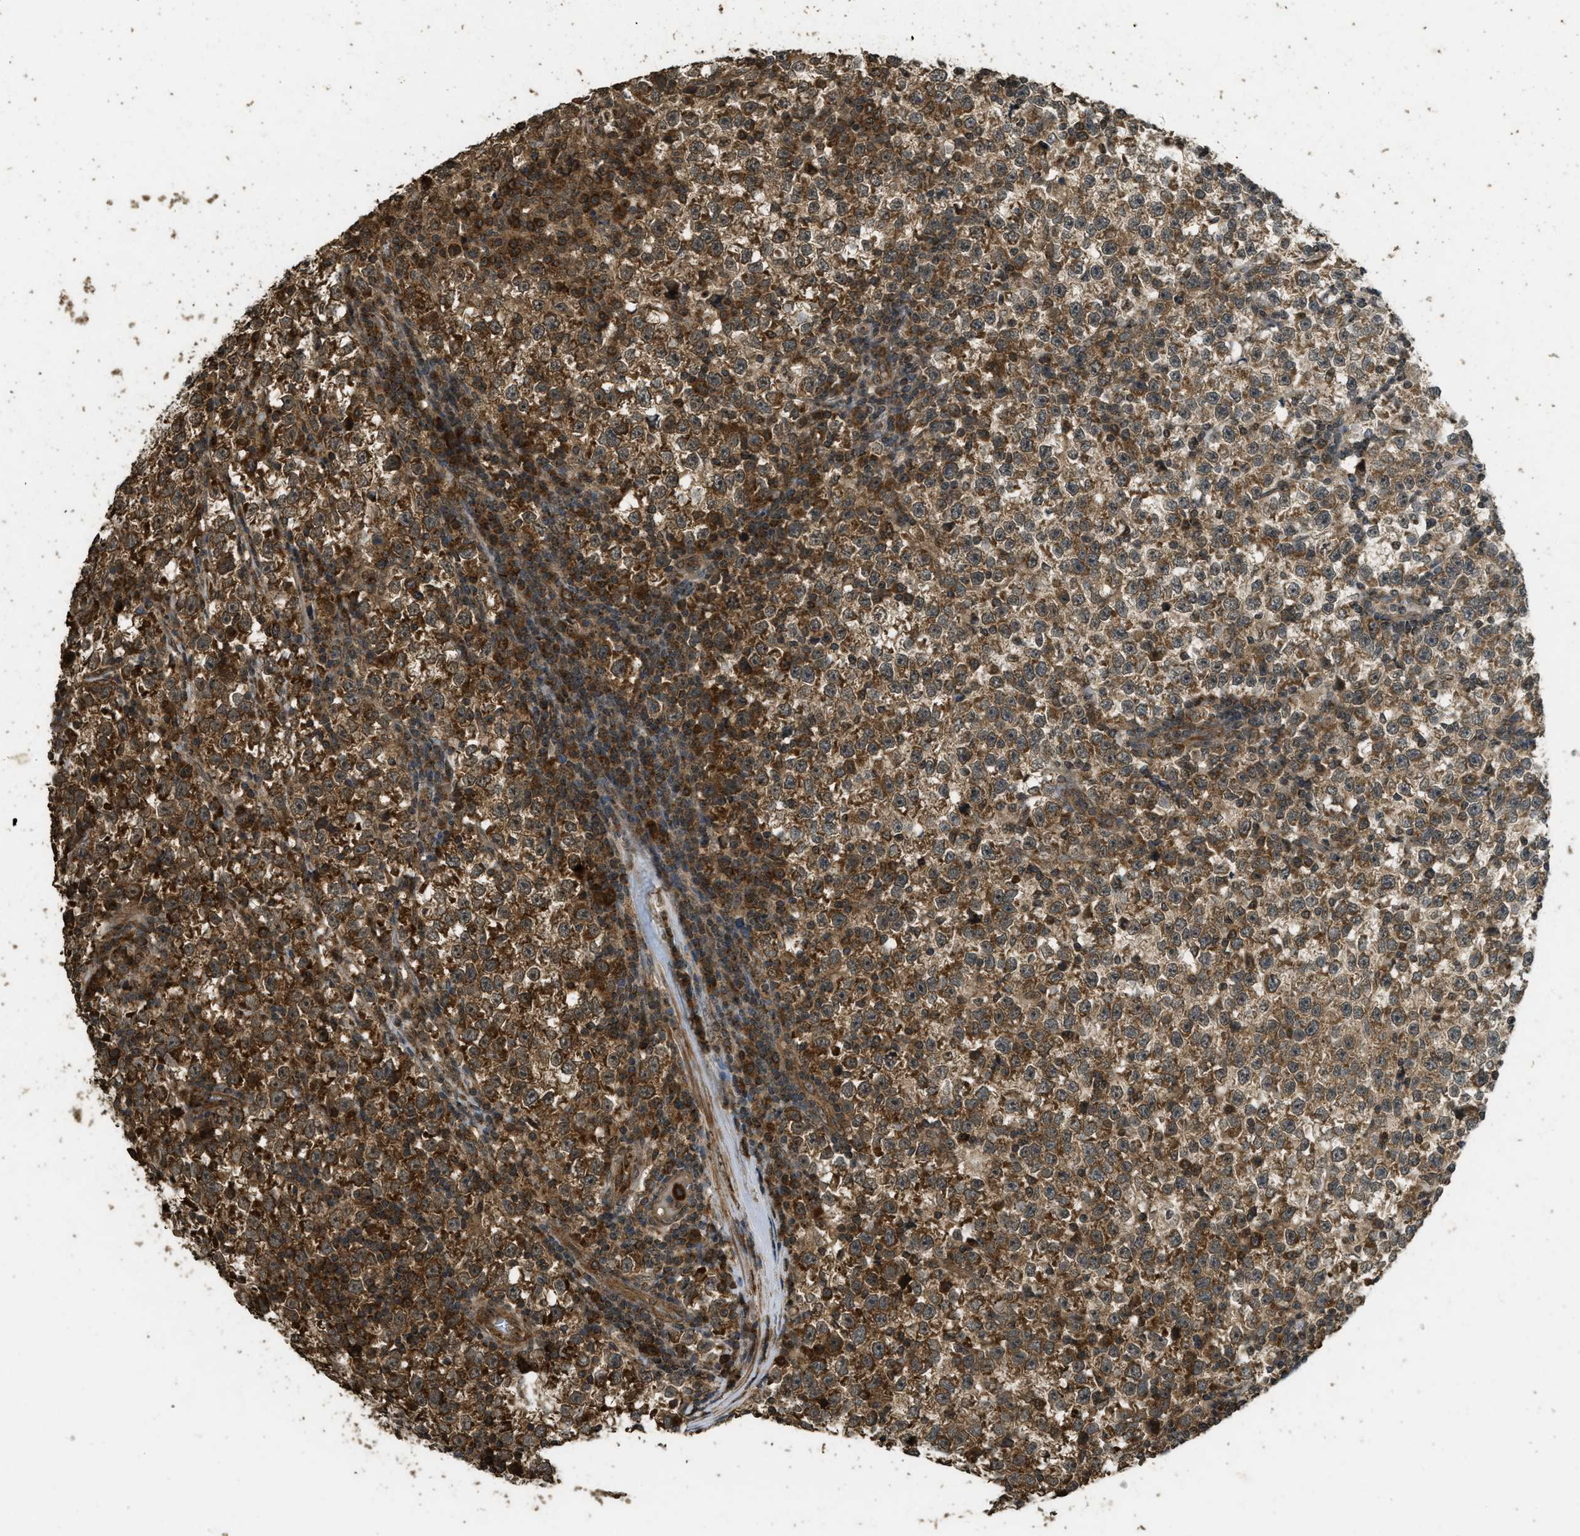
{"staining": {"intensity": "strong", "quantity": ">75%", "location": "cytoplasmic/membranous"}, "tissue": "testis cancer", "cell_type": "Tumor cells", "image_type": "cancer", "snomed": [{"axis": "morphology", "description": "Seminoma, NOS"}, {"axis": "topography", "description": "Testis"}], "caption": "Testis seminoma tissue demonstrates strong cytoplasmic/membranous positivity in approximately >75% of tumor cells, visualized by immunohistochemistry.", "gene": "CTPS1", "patient": {"sex": "male", "age": 43}}